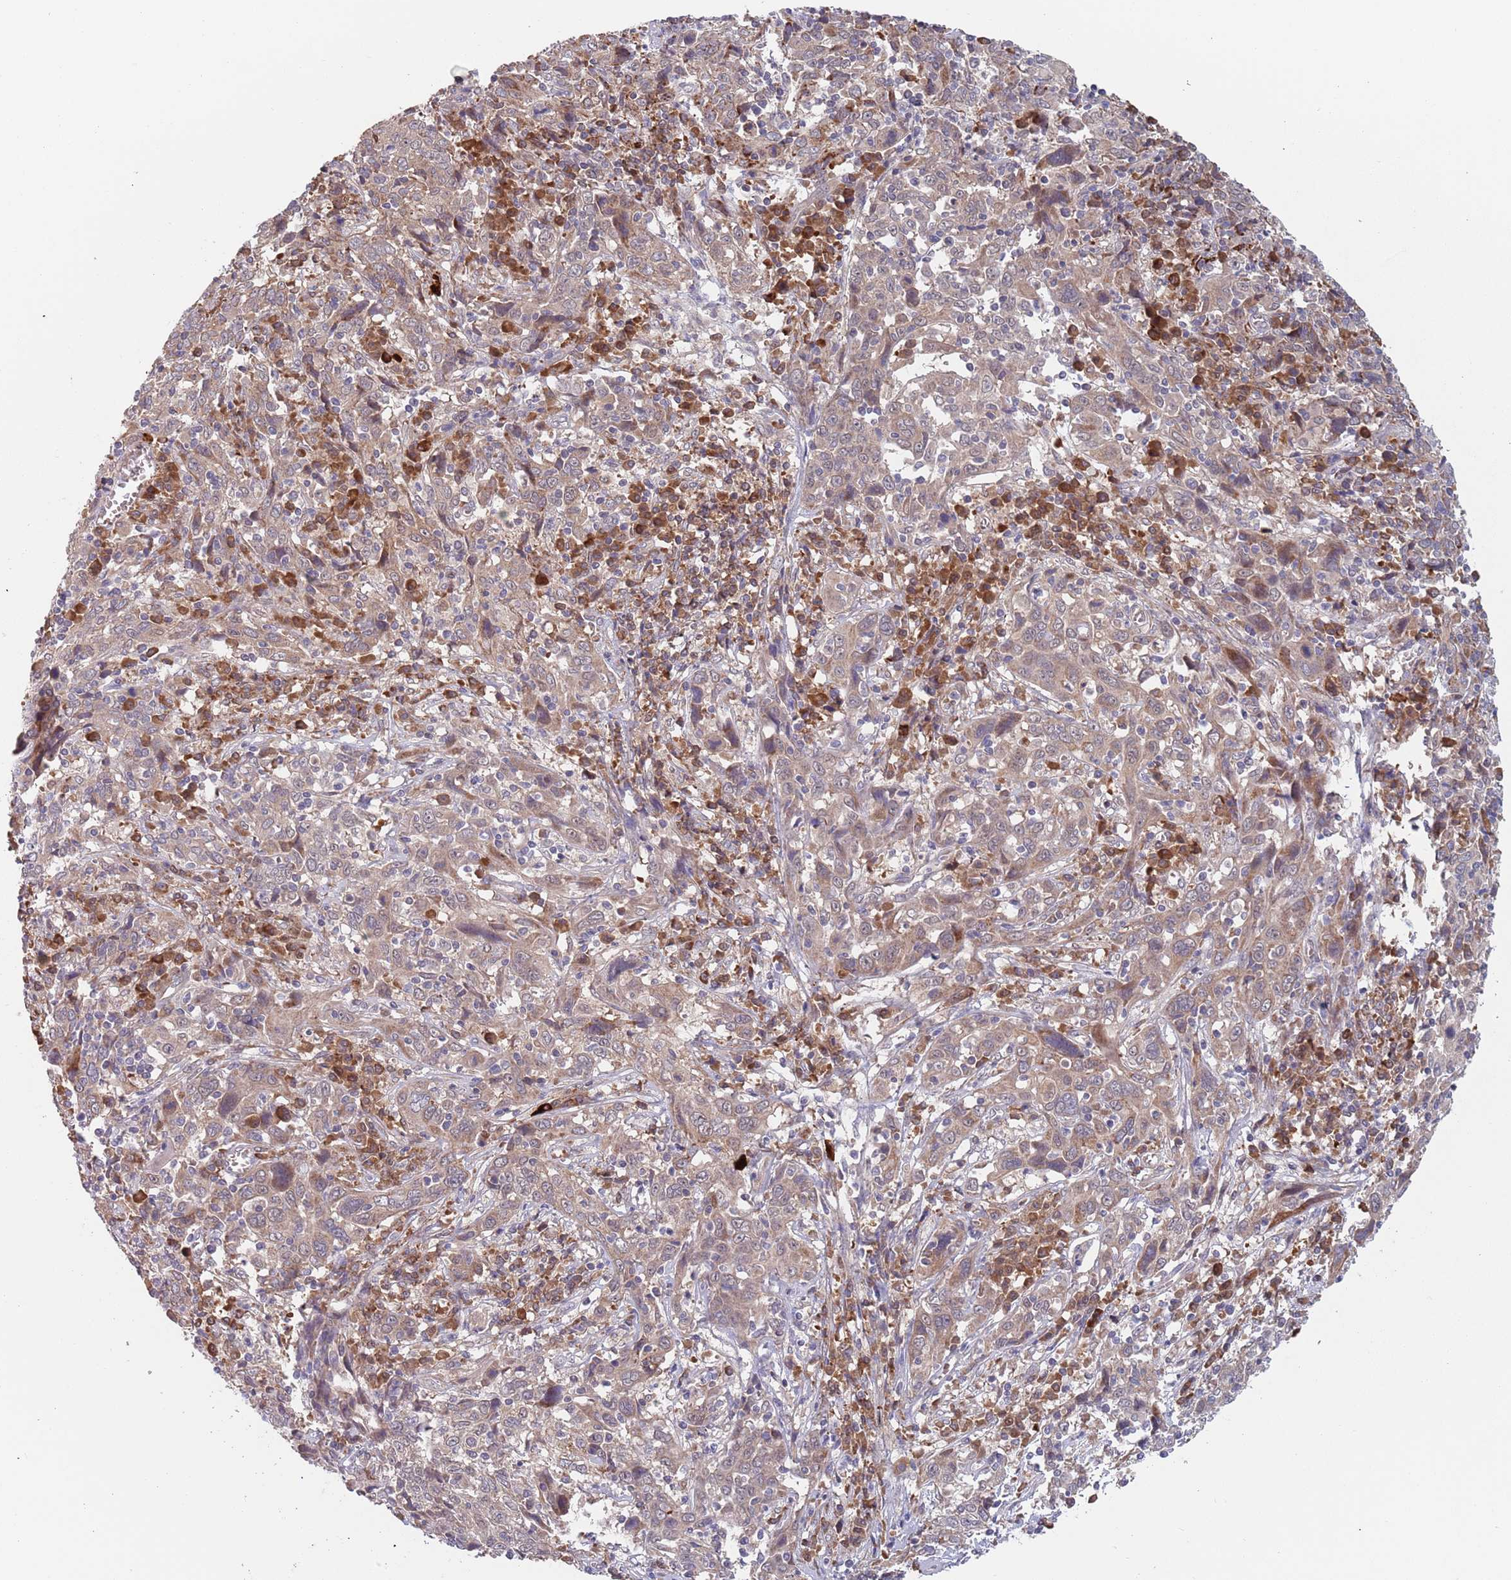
{"staining": {"intensity": "weak", "quantity": ">75%", "location": "cytoplasmic/membranous"}, "tissue": "cervical cancer", "cell_type": "Tumor cells", "image_type": "cancer", "snomed": [{"axis": "morphology", "description": "Squamous cell carcinoma, NOS"}, {"axis": "topography", "description": "Cervix"}], "caption": "Immunohistochemistry of cervical cancer reveals low levels of weak cytoplasmic/membranous expression in about >75% of tumor cells. (DAB (3,3'-diaminobenzidine) IHC, brown staining for protein, blue staining for nuclei).", "gene": "ZNF140", "patient": {"sex": "female", "age": 46}}